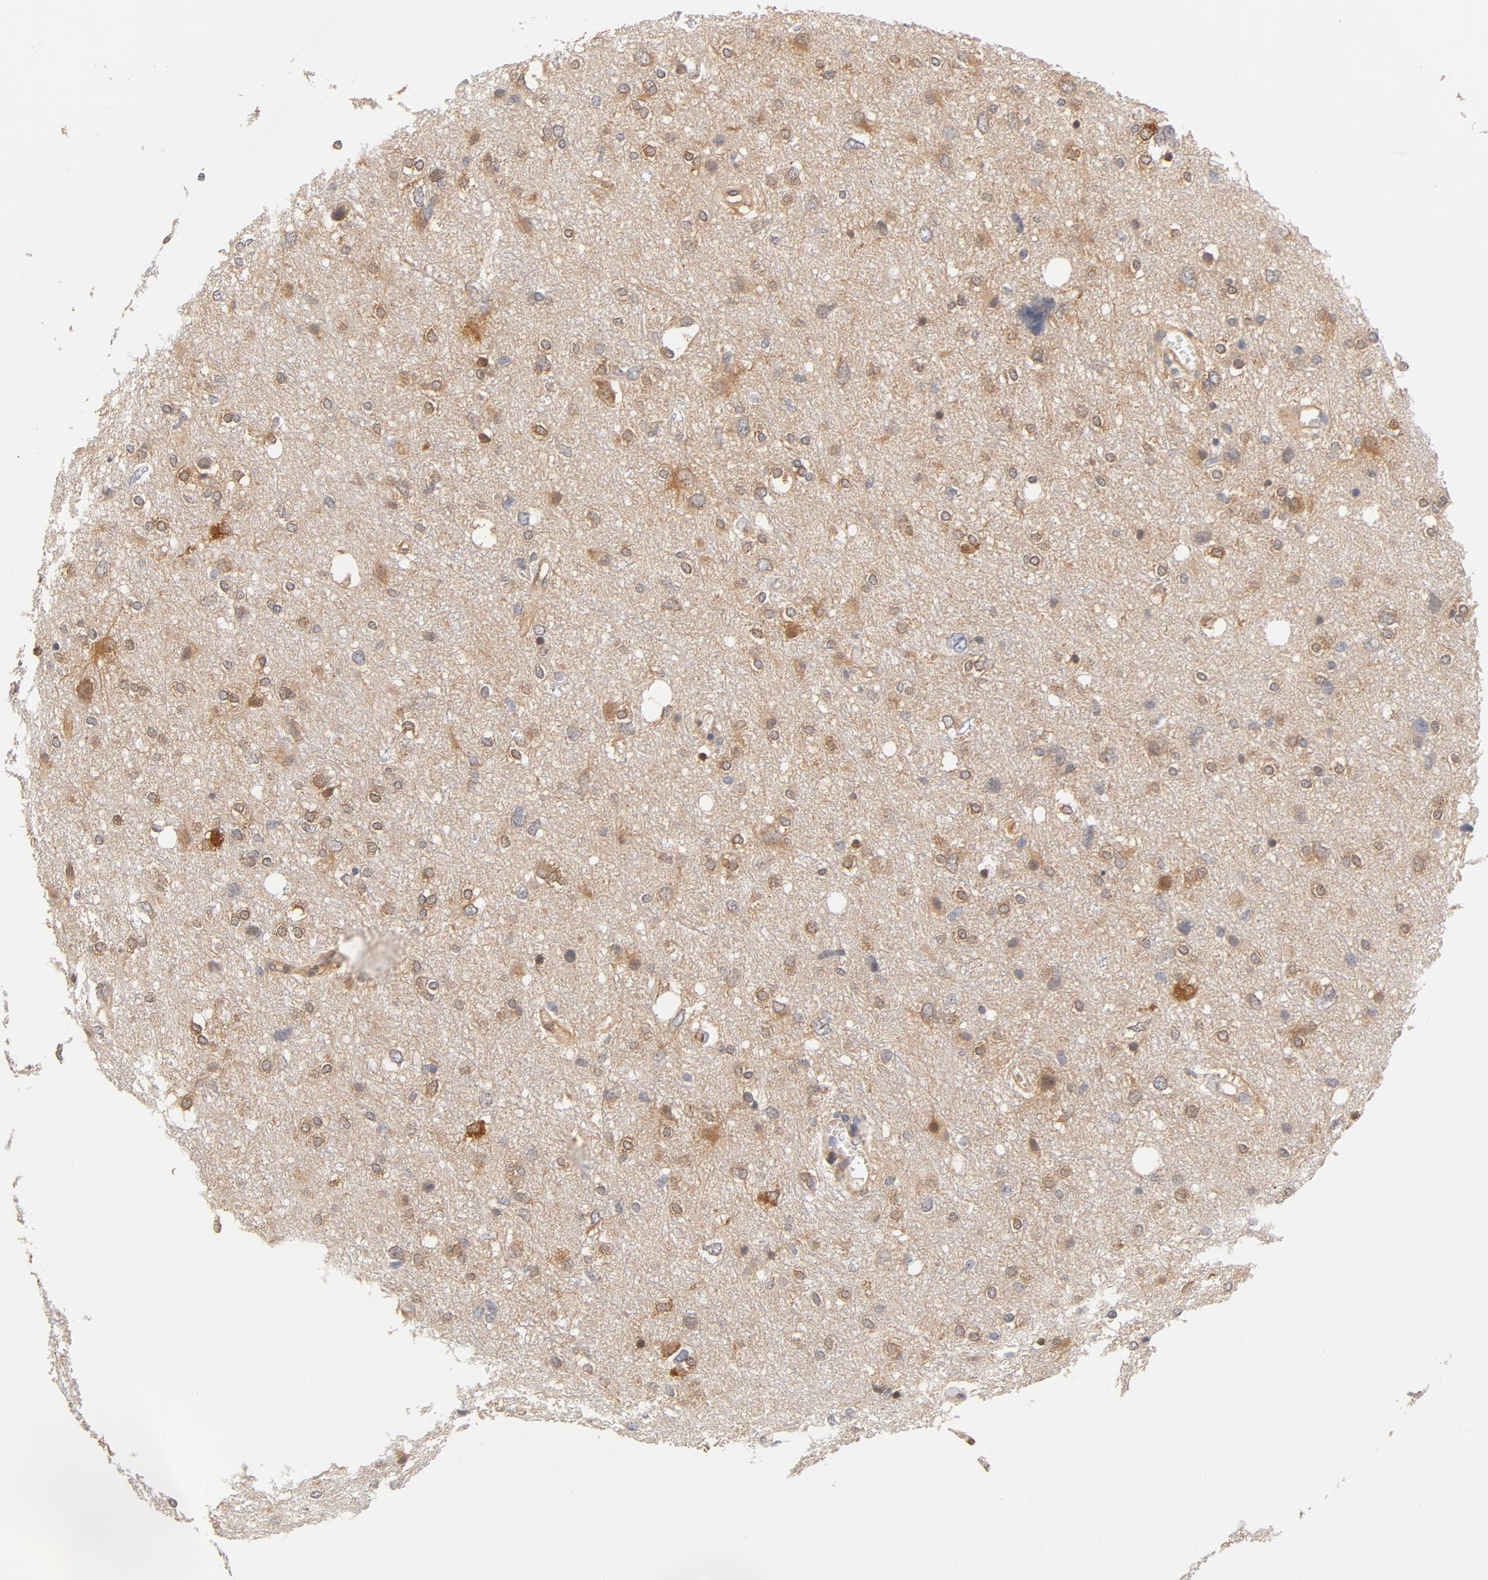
{"staining": {"intensity": "weak", "quantity": "25%-75%", "location": "cytoplasmic/membranous"}, "tissue": "glioma", "cell_type": "Tumor cells", "image_type": "cancer", "snomed": [{"axis": "morphology", "description": "Glioma, malignant, High grade"}, {"axis": "topography", "description": "Brain"}], "caption": "Malignant glioma (high-grade) was stained to show a protein in brown. There is low levels of weak cytoplasmic/membranous positivity in about 25%-75% of tumor cells.", "gene": "ASMTL", "patient": {"sex": "female", "age": 59}}